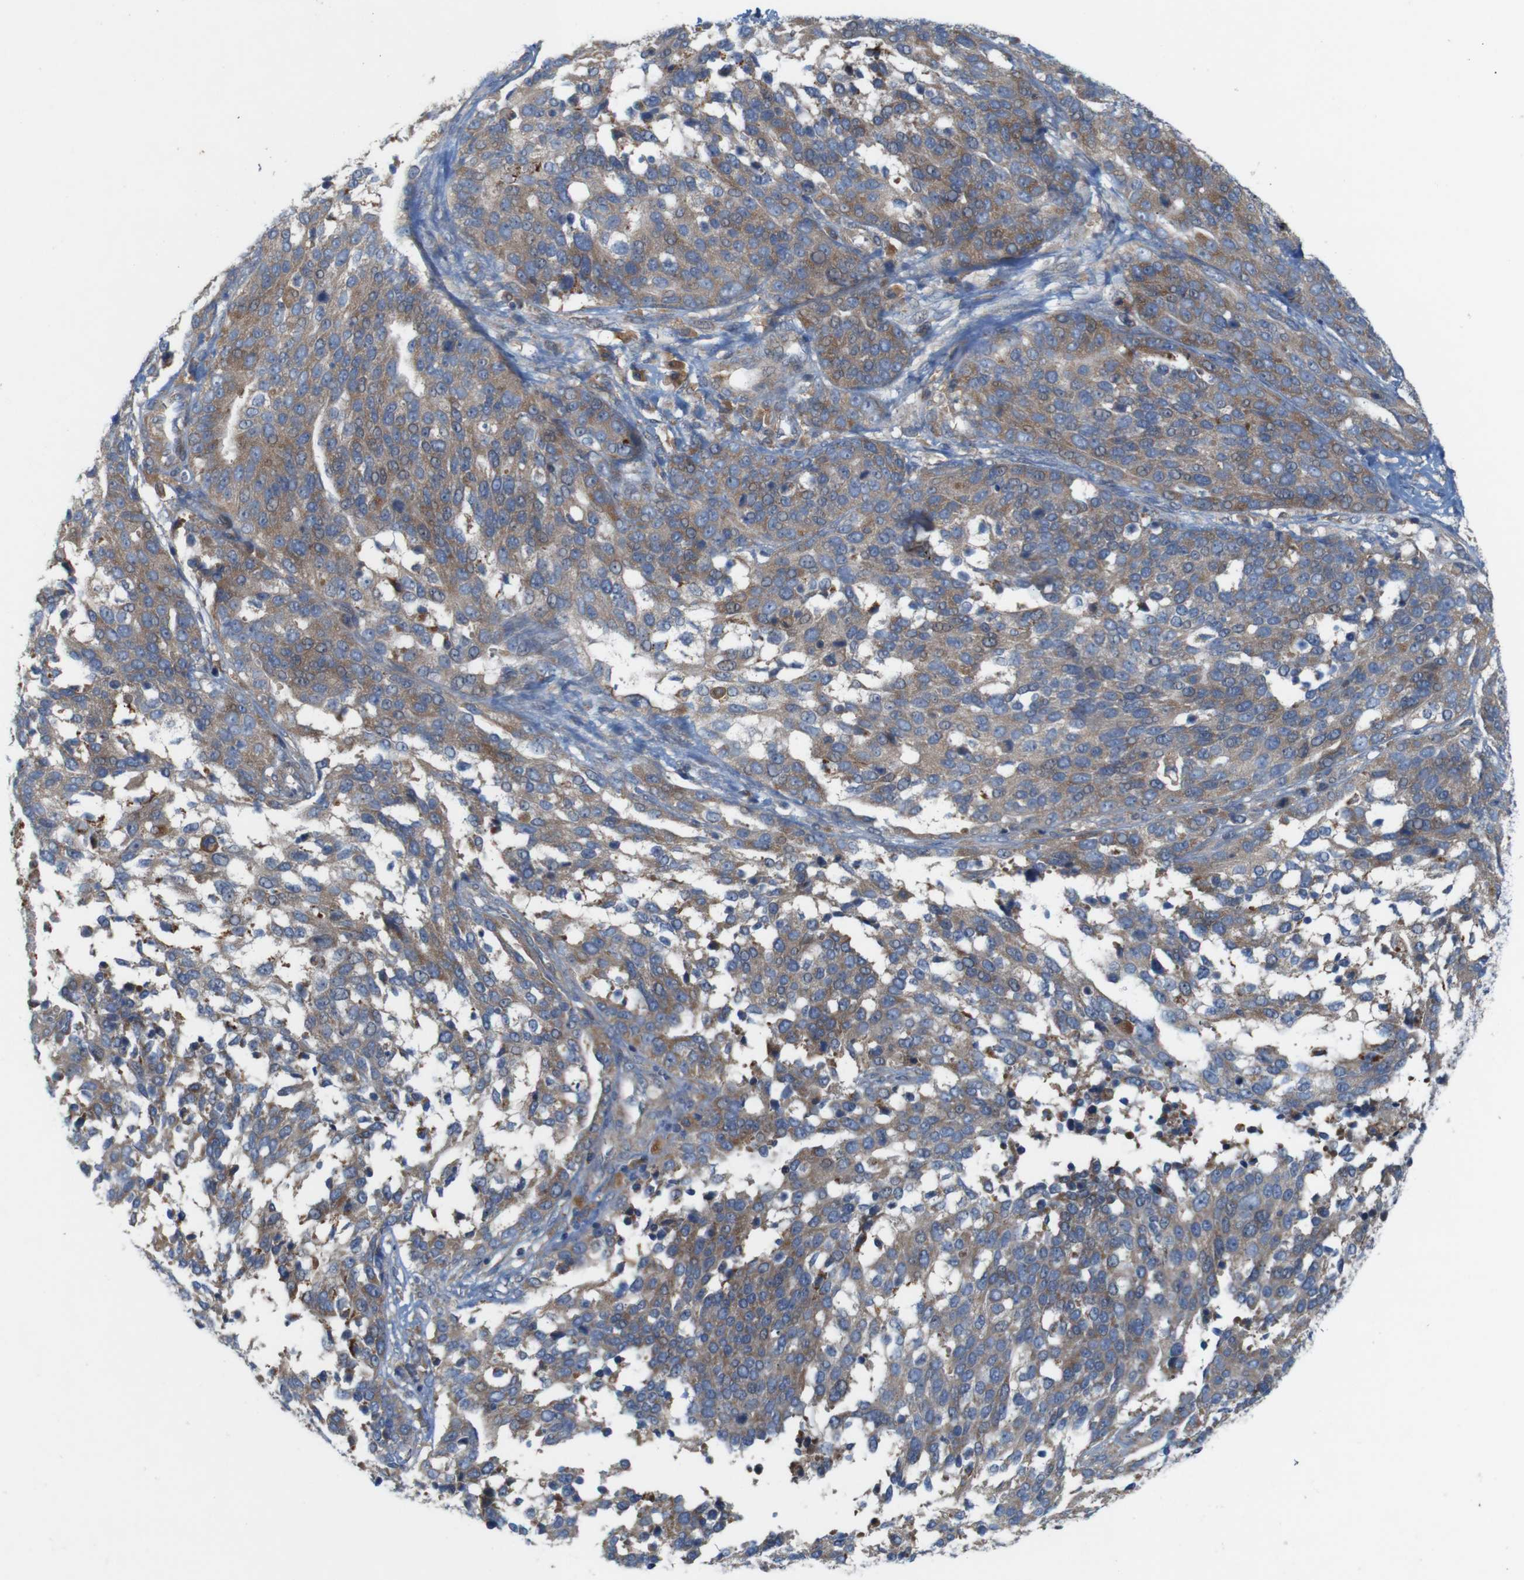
{"staining": {"intensity": "moderate", "quantity": ">75%", "location": "cytoplasmic/membranous"}, "tissue": "ovarian cancer", "cell_type": "Tumor cells", "image_type": "cancer", "snomed": [{"axis": "morphology", "description": "Cystadenocarcinoma, serous, NOS"}, {"axis": "topography", "description": "Ovary"}], "caption": "Ovarian cancer (serous cystadenocarcinoma) stained with DAB immunohistochemistry (IHC) displays medium levels of moderate cytoplasmic/membranous staining in about >75% of tumor cells.", "gene": "SIGLEC8", "patient": {"sex": "female", "age": 44}}